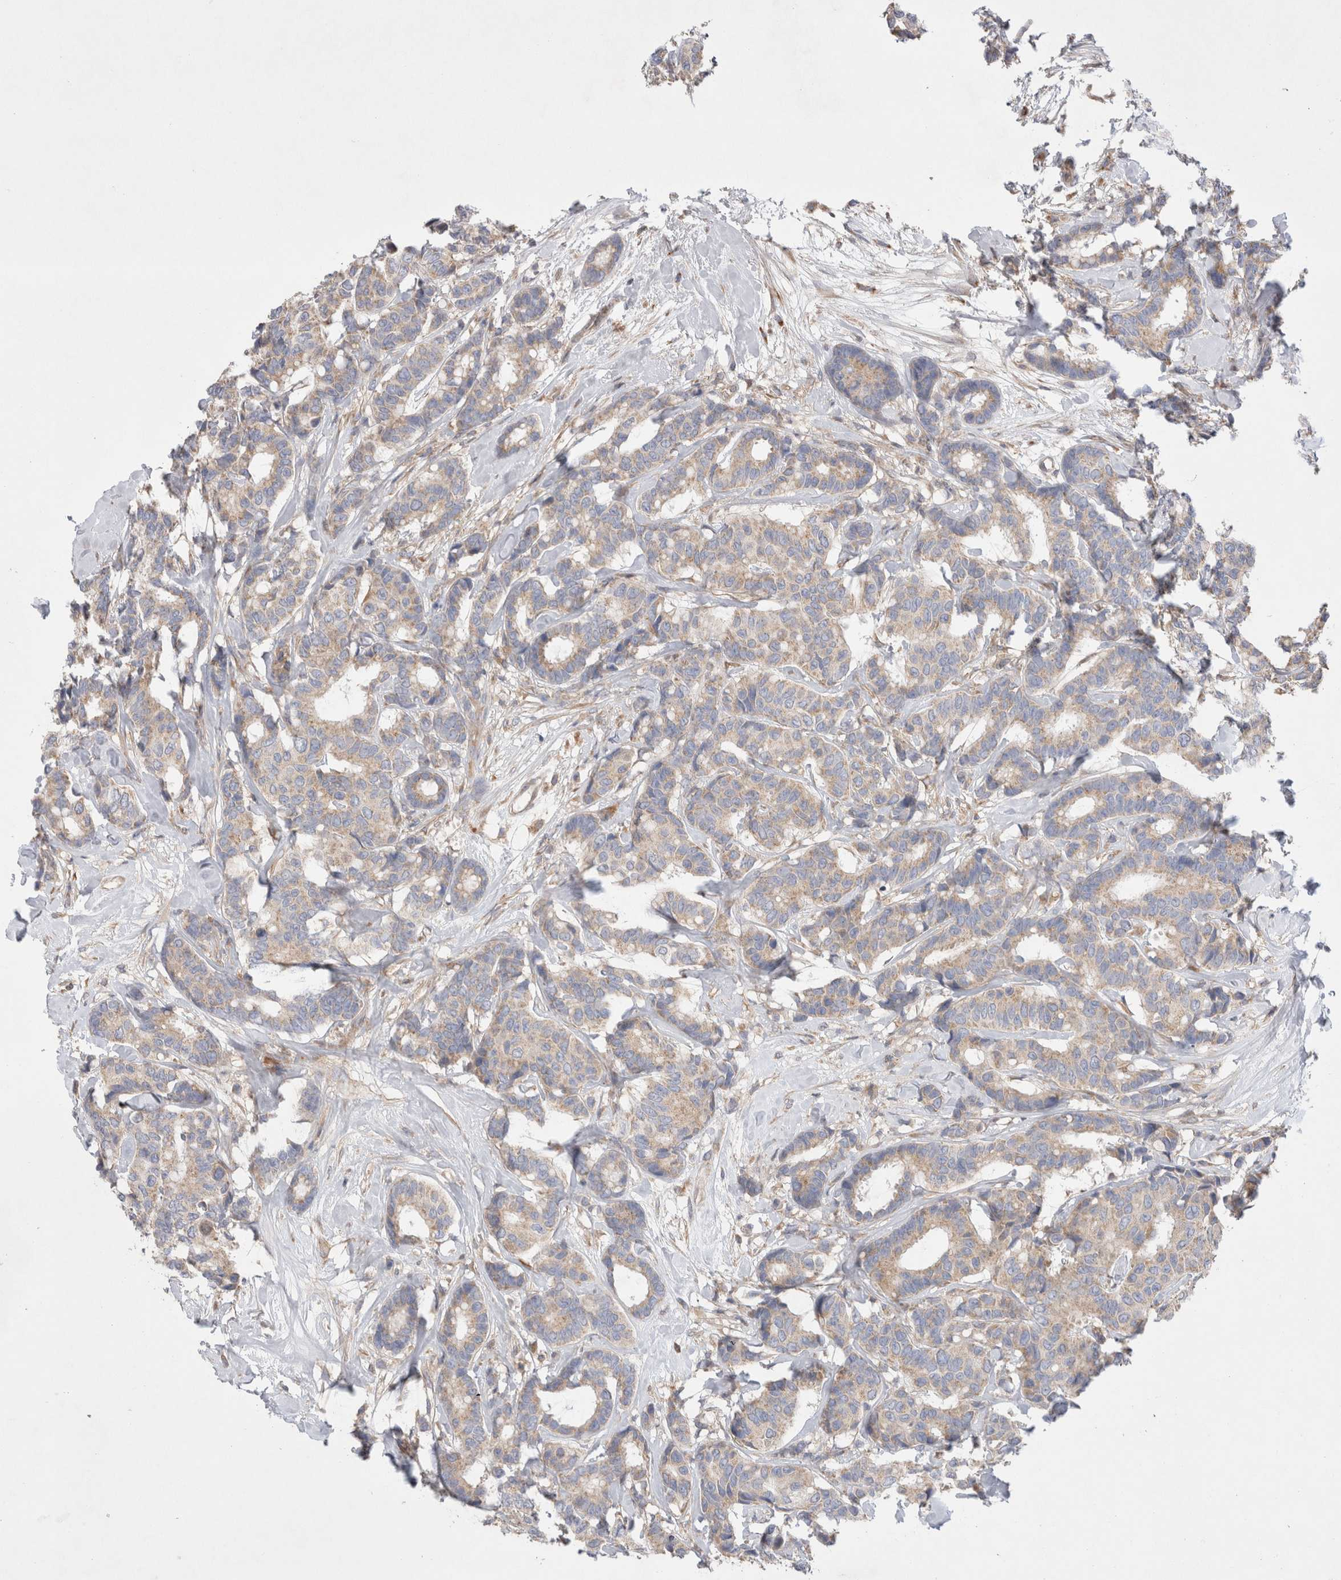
{"staining": {"intensity": "weak", "quantity": "25%-75%", "location": "cytoplasmic/membranous"}, "tissue": "breast cancer", "cell_type": "Tumor cells", "image_type": "cancer", "snomed": [{"axis": "morphology", "description": "Duct carcinoma"}, {"axis": "topography", "description": "Breast"}], "caption": "This image exhibits IHC staining of human infiltrating ductal carcinoma (breast), with low weak cytoplasmic/membranous staining in approximately 25%-75% of tumor cells.", "gene": "TBC1D16", "patient": {"sex": "female", "age": 87}}